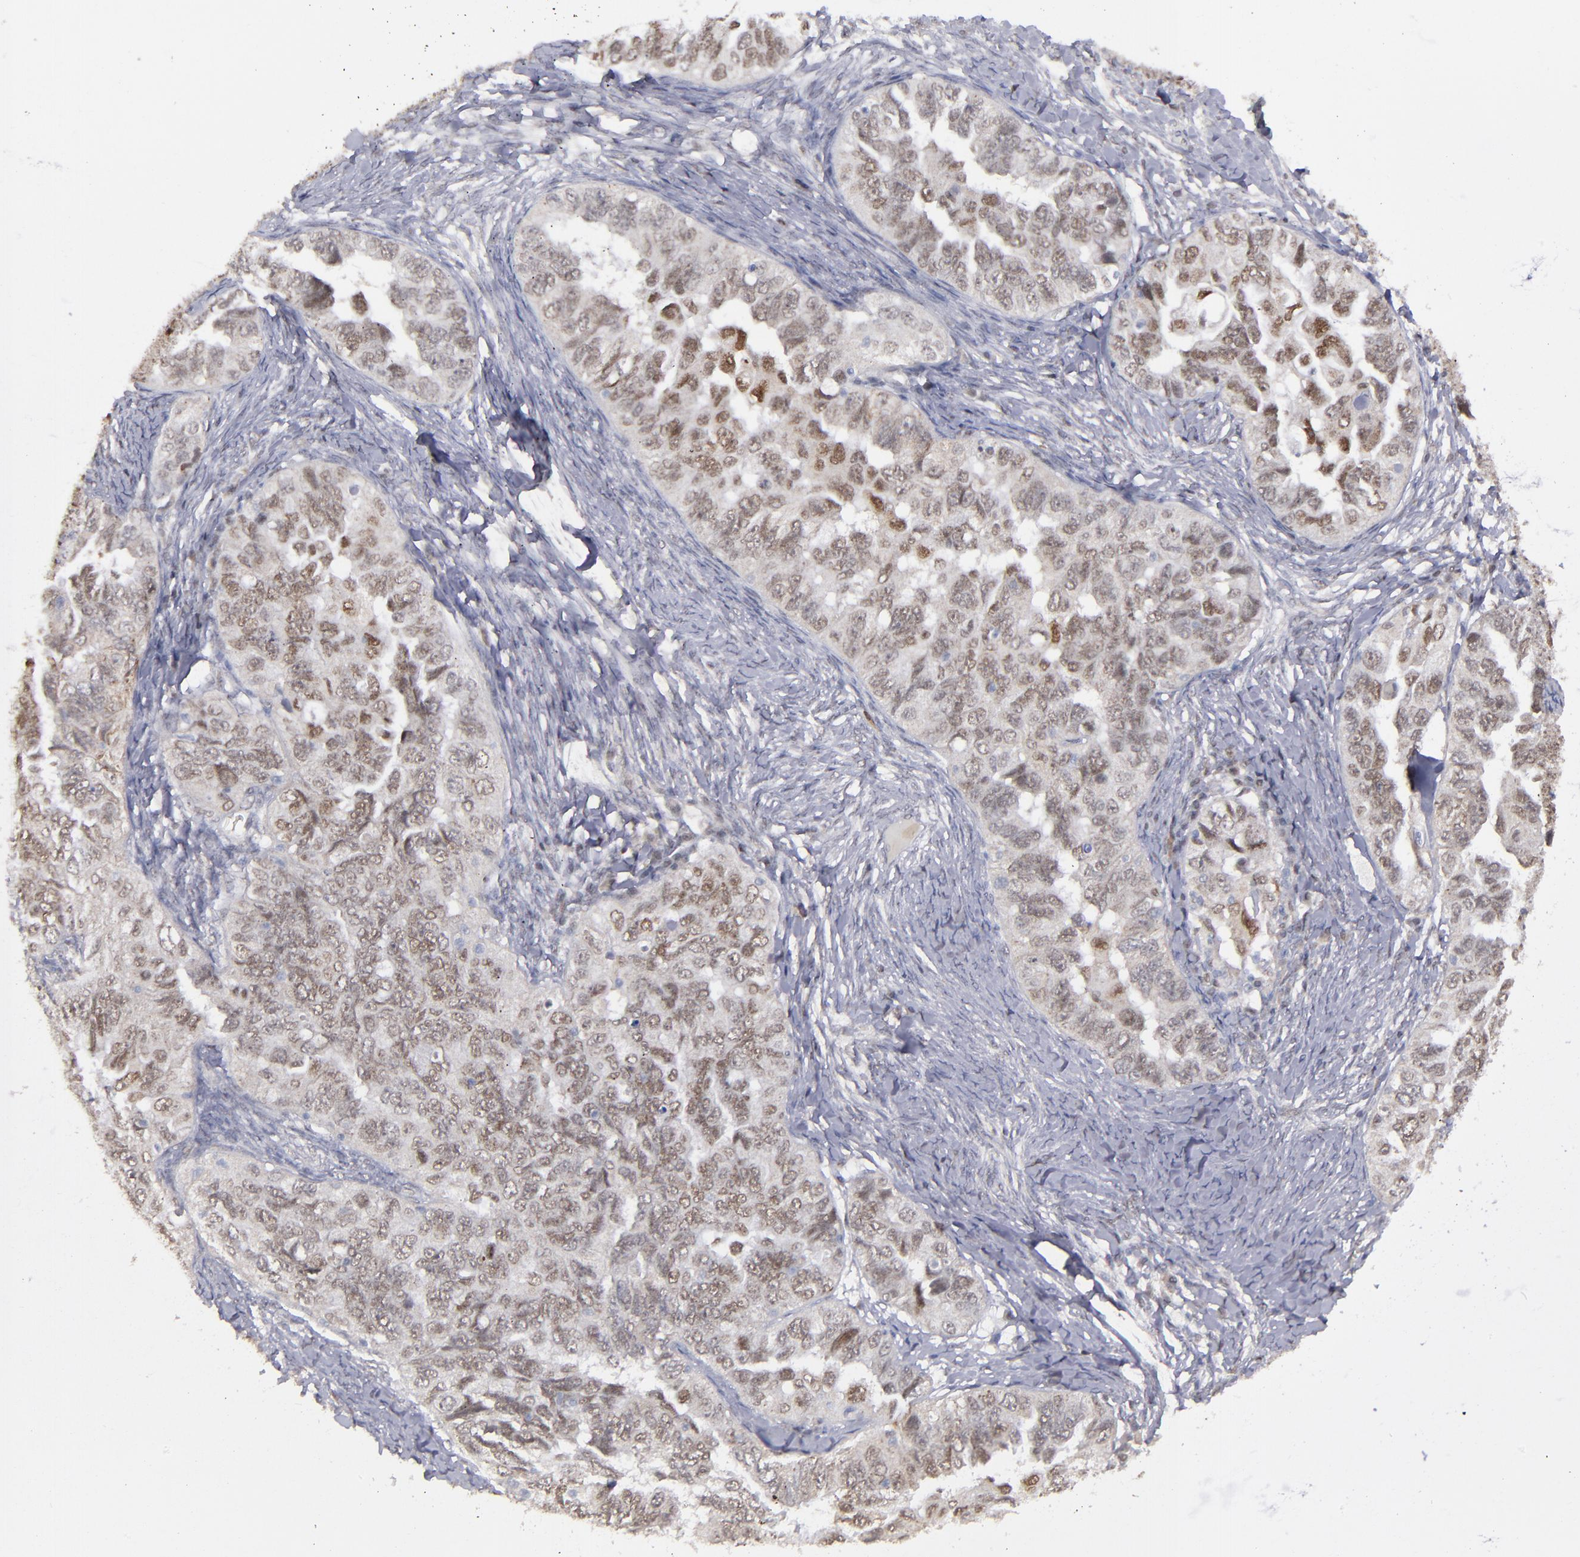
{"staining": {"intensity": "weak", "quantity": "25%-75%", "location": "nuclear"}, "tissue": "ovarian cancer", "cell_type": "Tumor cells", "image_type": "cancer", "snomed": [{"axis": "morphology", "description": "Cystadenocarcinoma, serous, NOS"}, {"axis": "topography", "description": "Ovary"}], "caption": "Weak nuclear positivity for a protein is present in about 25%-75% of tumor cells of ovarian serous cystadenocarcinoma using IHC.", "gene": "RREB1", "patient": {"sex": "female", "age": 82}}